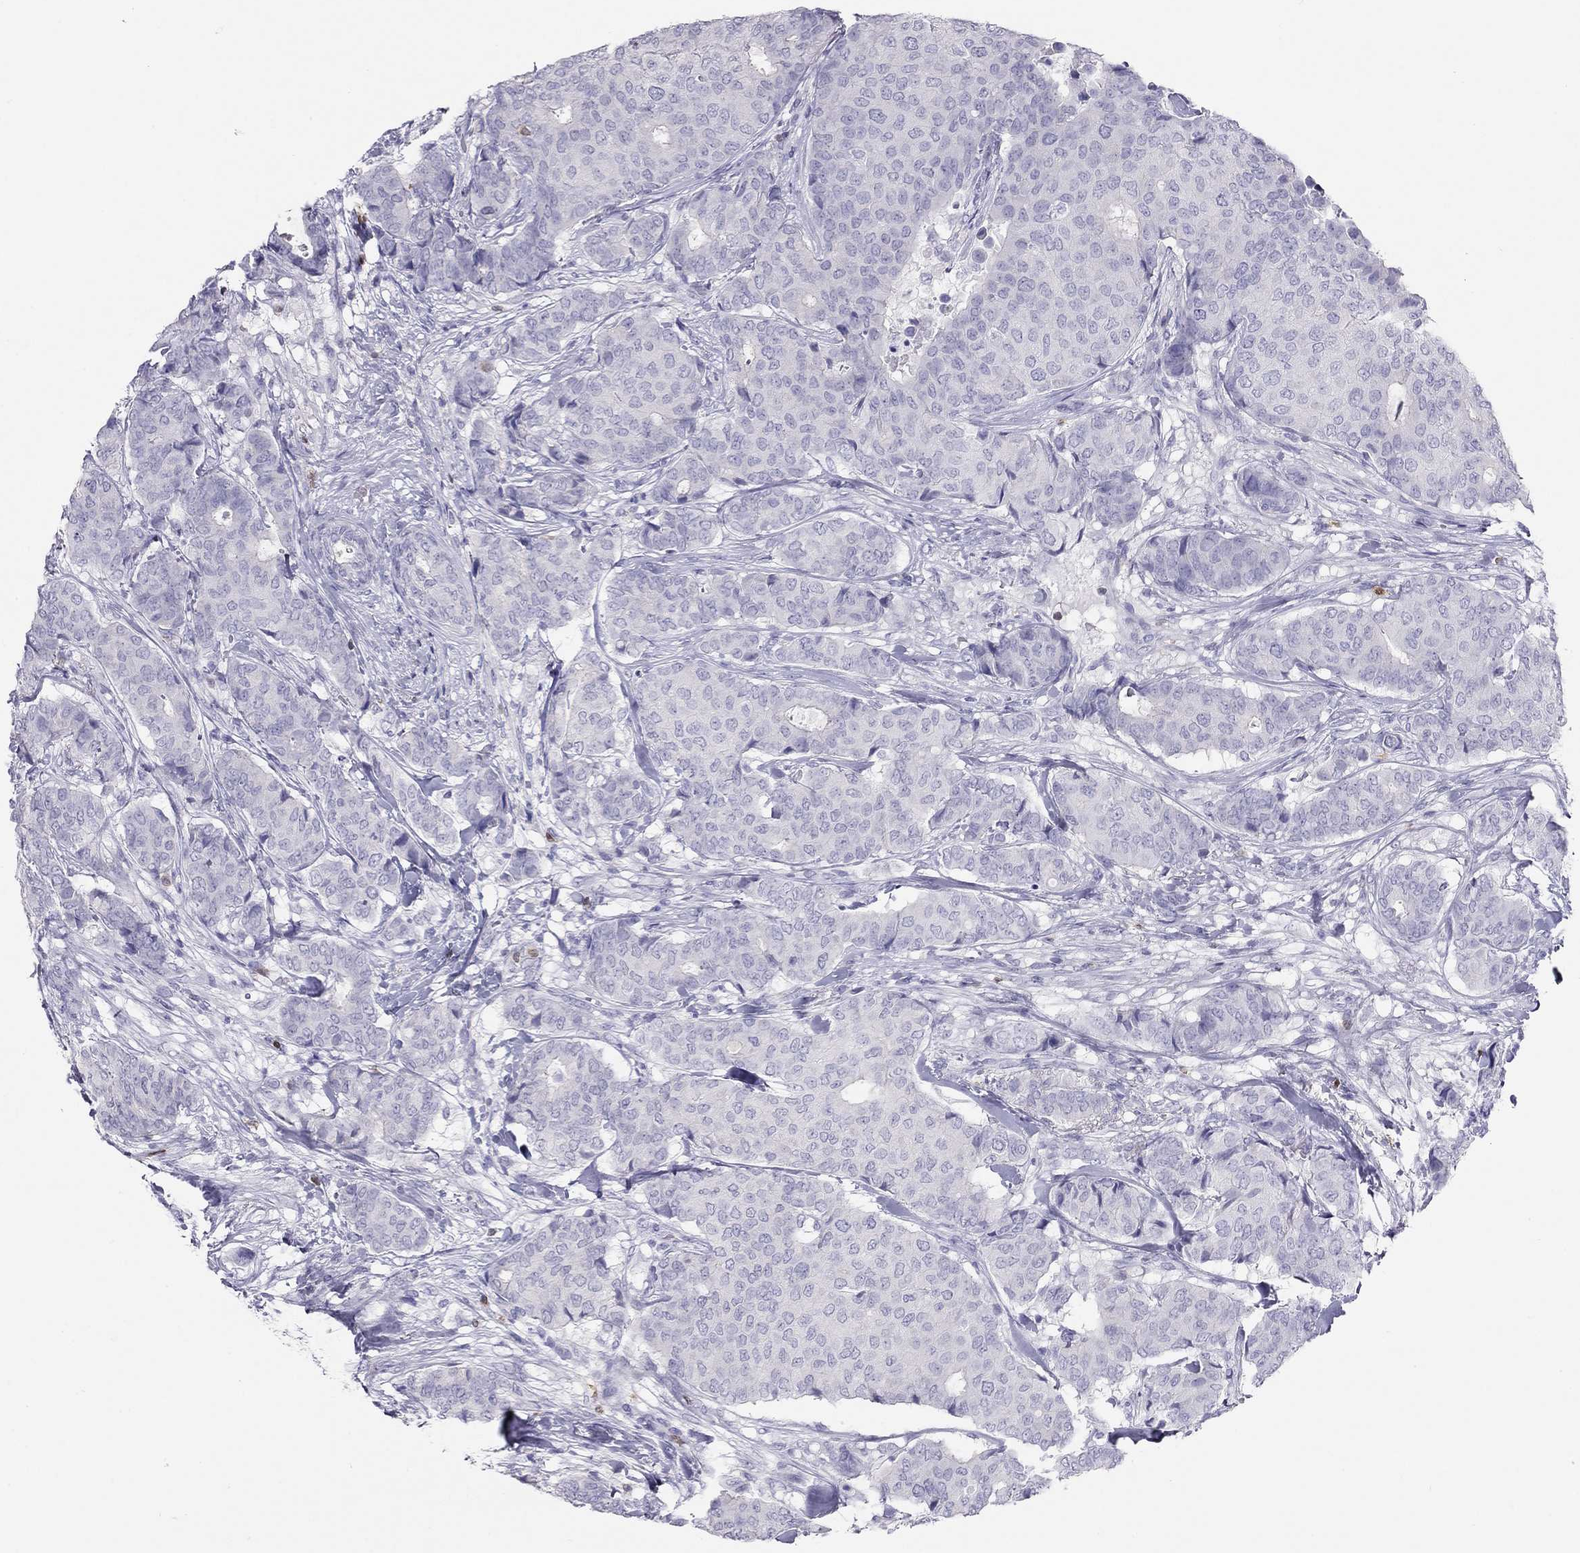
{"staining": {"intensity": "negative", "quantity": "none", "location": "none"}, "tissue": "breast cancer", "cell_type": "Tumor cells", "image_type": "cancer", "snomed": [{"axis": "morphology", "description": "Duct carcinoma"}, {"axis": "topography", "description": "Breast"}], "caption": "Tumor cells show no significant positivity in breast intraductal carcinoma.", "gene": "SH2D2A", "patient": {"sex": "female", "age": 75}}